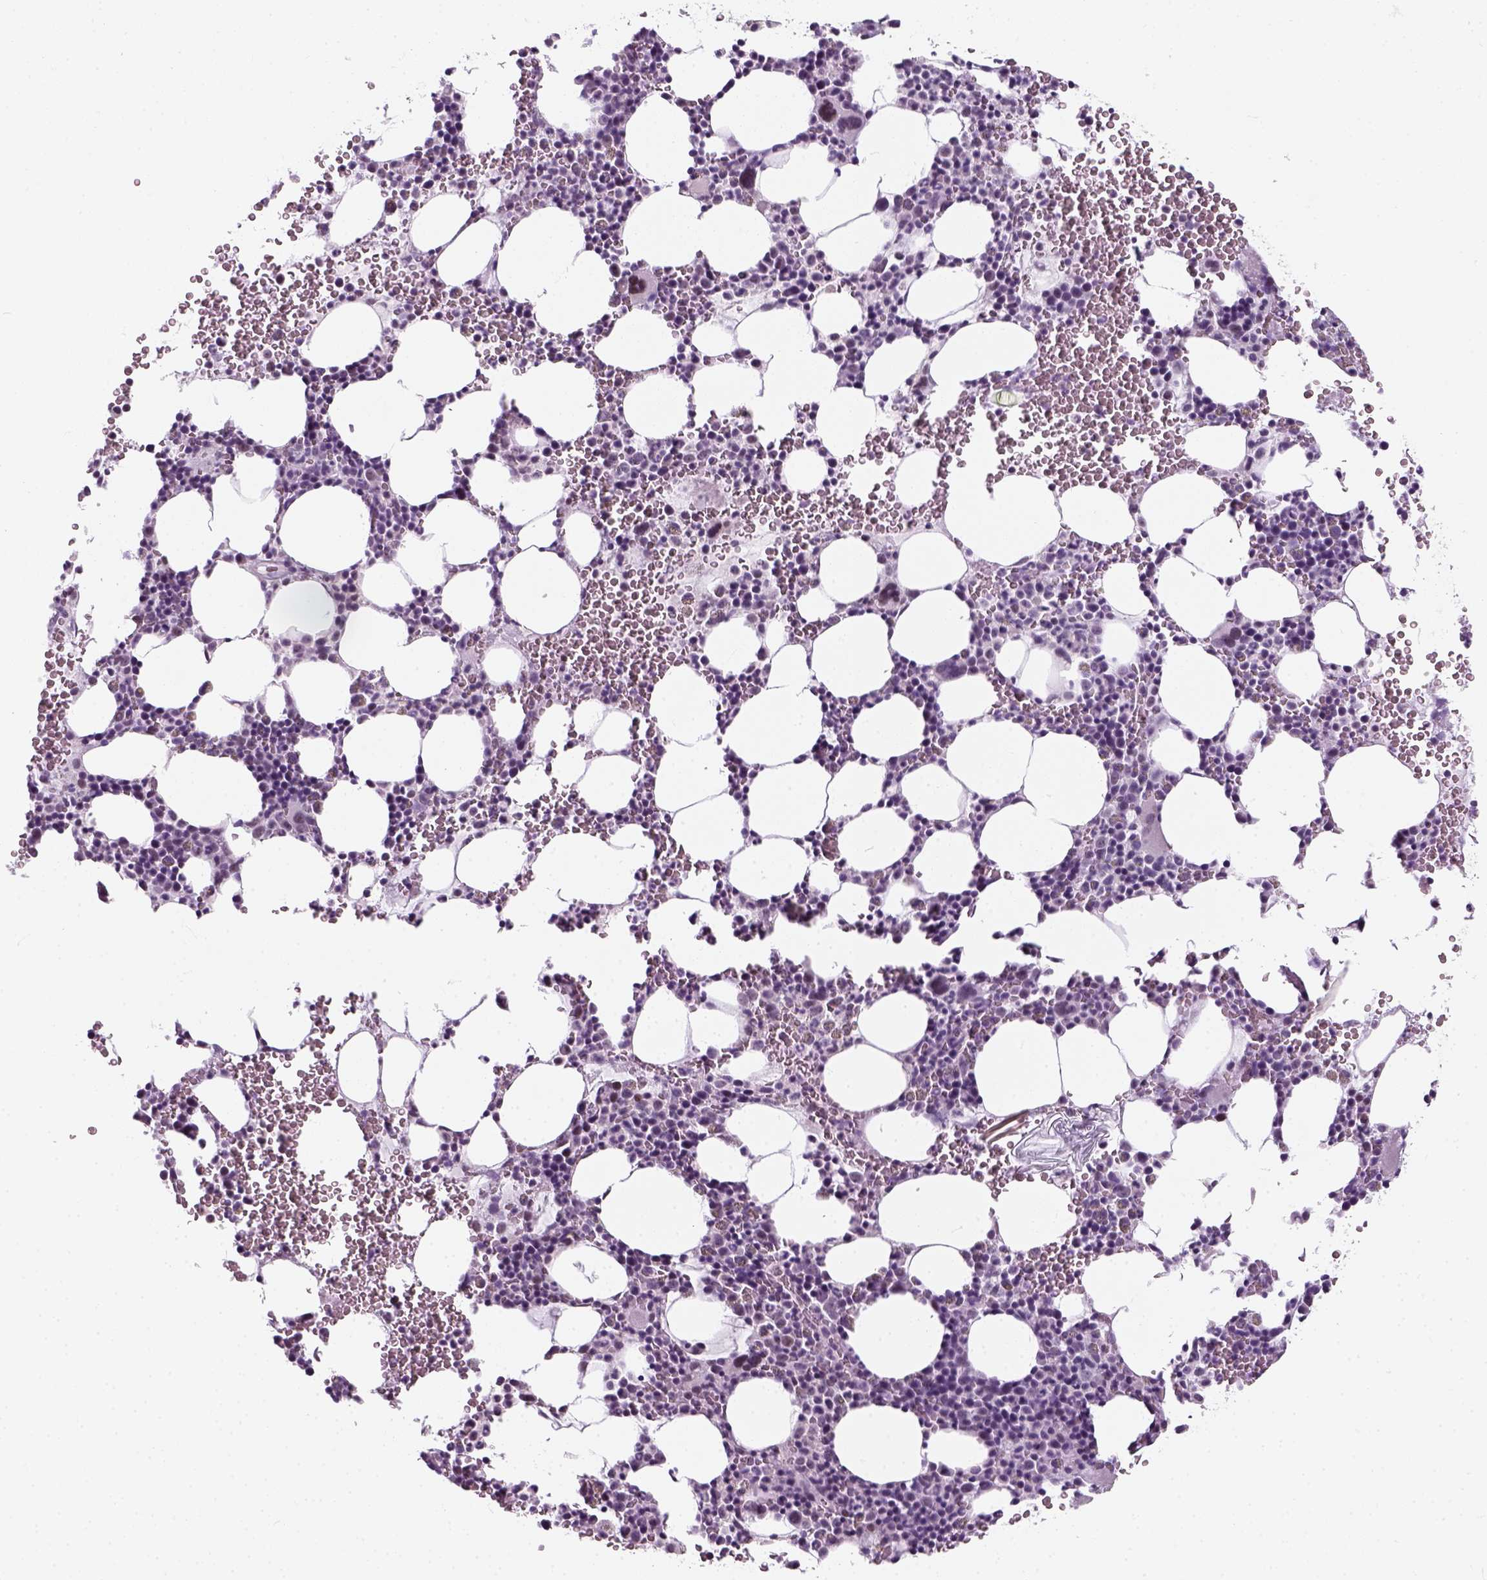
{"staining": {"intensity": "moderate", "quantity": "<25%", "location": "nuclear"}, "tissue": "bone marrow", "cell_type": "Hematopoietic cells", "image_type": "normal", "snomed": [{"axis": "morphology", "description": "Normal tissue, NOS"}, {"axis": "topography", "description": "Bone marrow"}], "caption": "Immunohistochemistry staining of normal bone marrow, which shows low levels of moderate nuclear staining in about <25% of hematopoietic cells indicating moderate nuclear protein expression. The staining was performed using DAB (brown) for protein detection and nuclei were counterstained in hematoxylin (blue).", "gene": "ZNF865", "patient": {"sex": "male", "age": 82}}